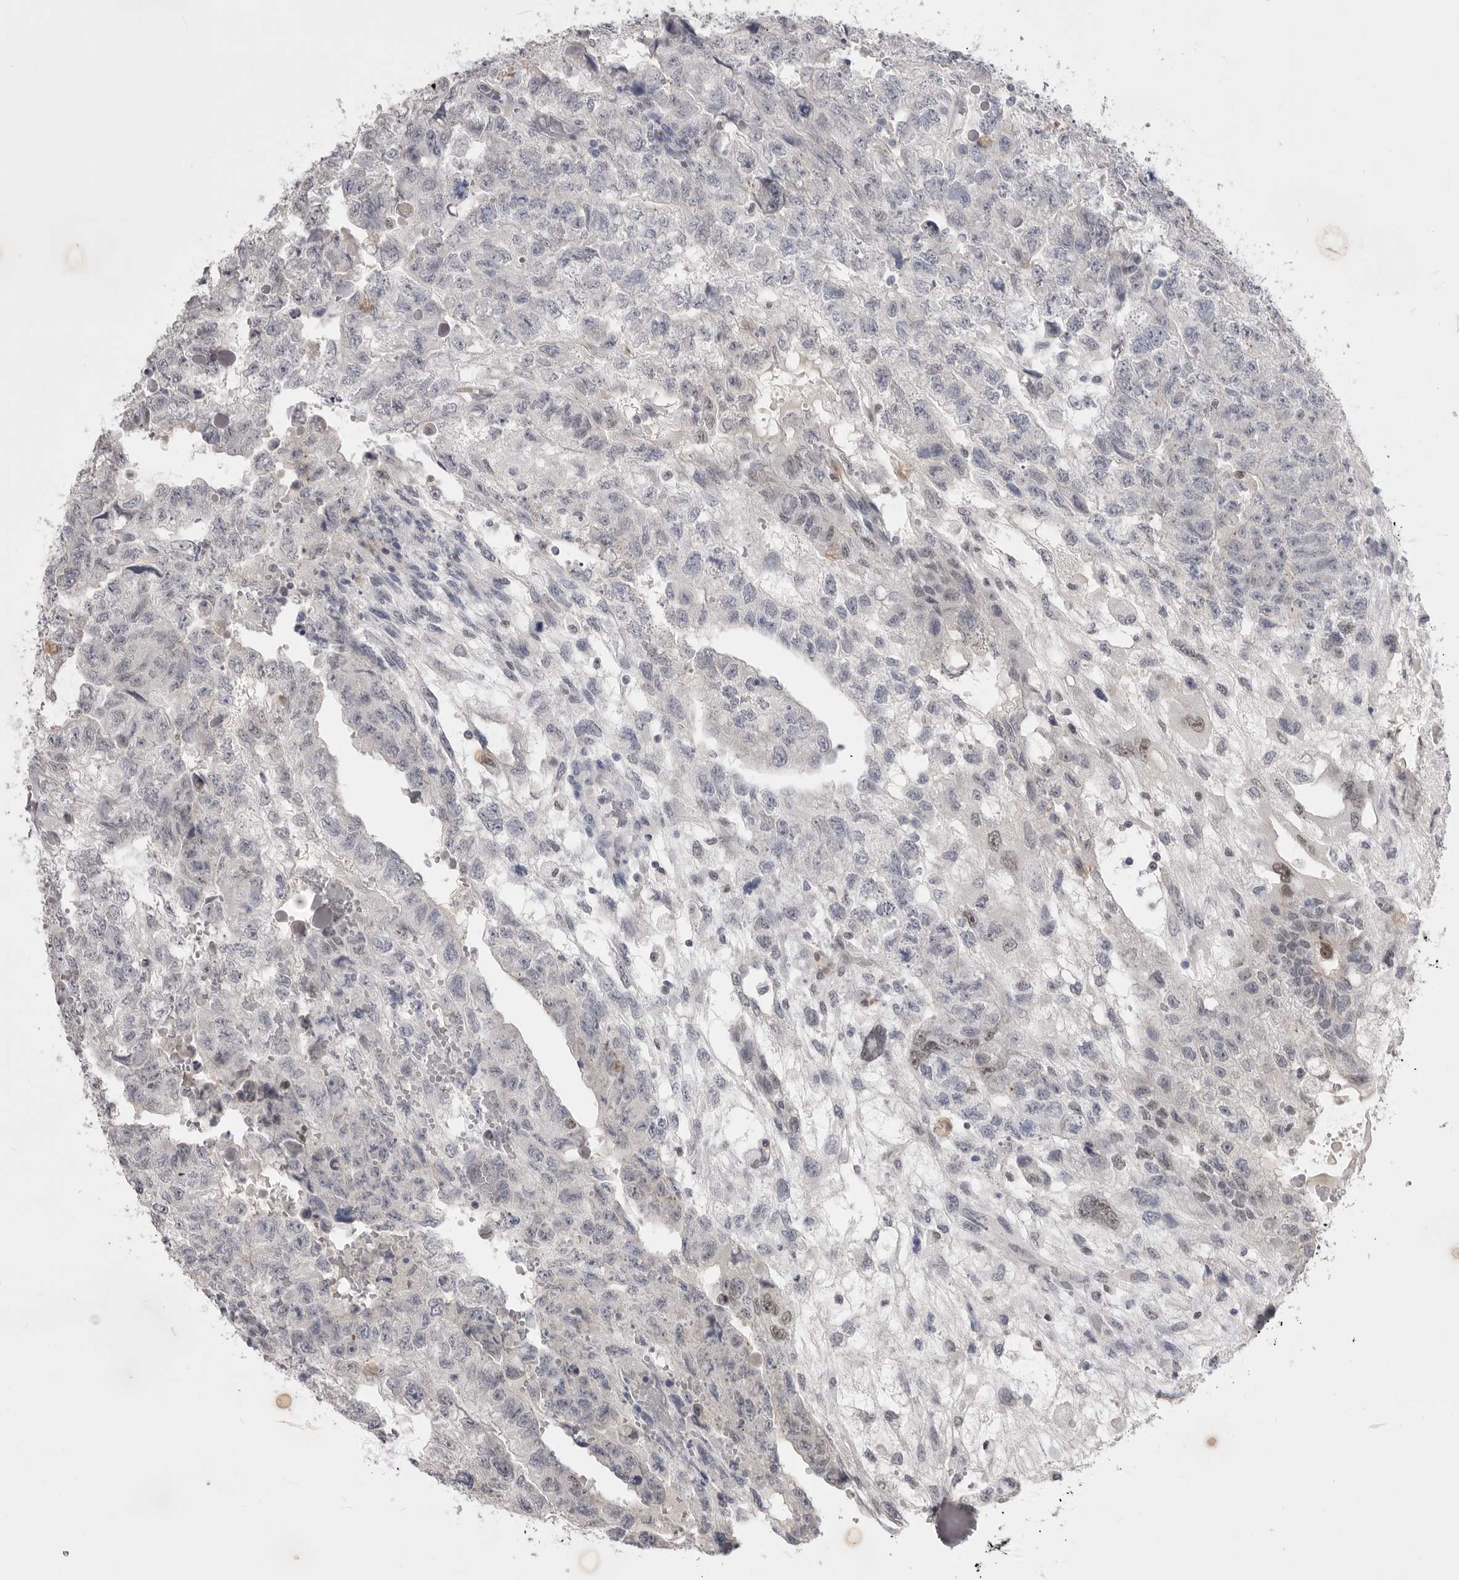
{"staining": {"intensity": "weak", "quantity": "<25%", "location": "nuclear"}, "tissue": "testis cancer", "cell_type": "Tumor cells", "image_type": "cancer", "snomed": [{"axis": "morphology", "description": "Carcinoma, Embryonal, NOS"}, {"axis": "topography", "description": "Testis"}], "caption": "Immunohistochemistry histopathology image of neoplastic tissue: testis cancer stained with DAB (3,3'-diaminobenzidine) shows no significant protein positivity in tumor cells.", "gene": "ZBTB7B", "patient": {"sex": "male", "age": 36}}